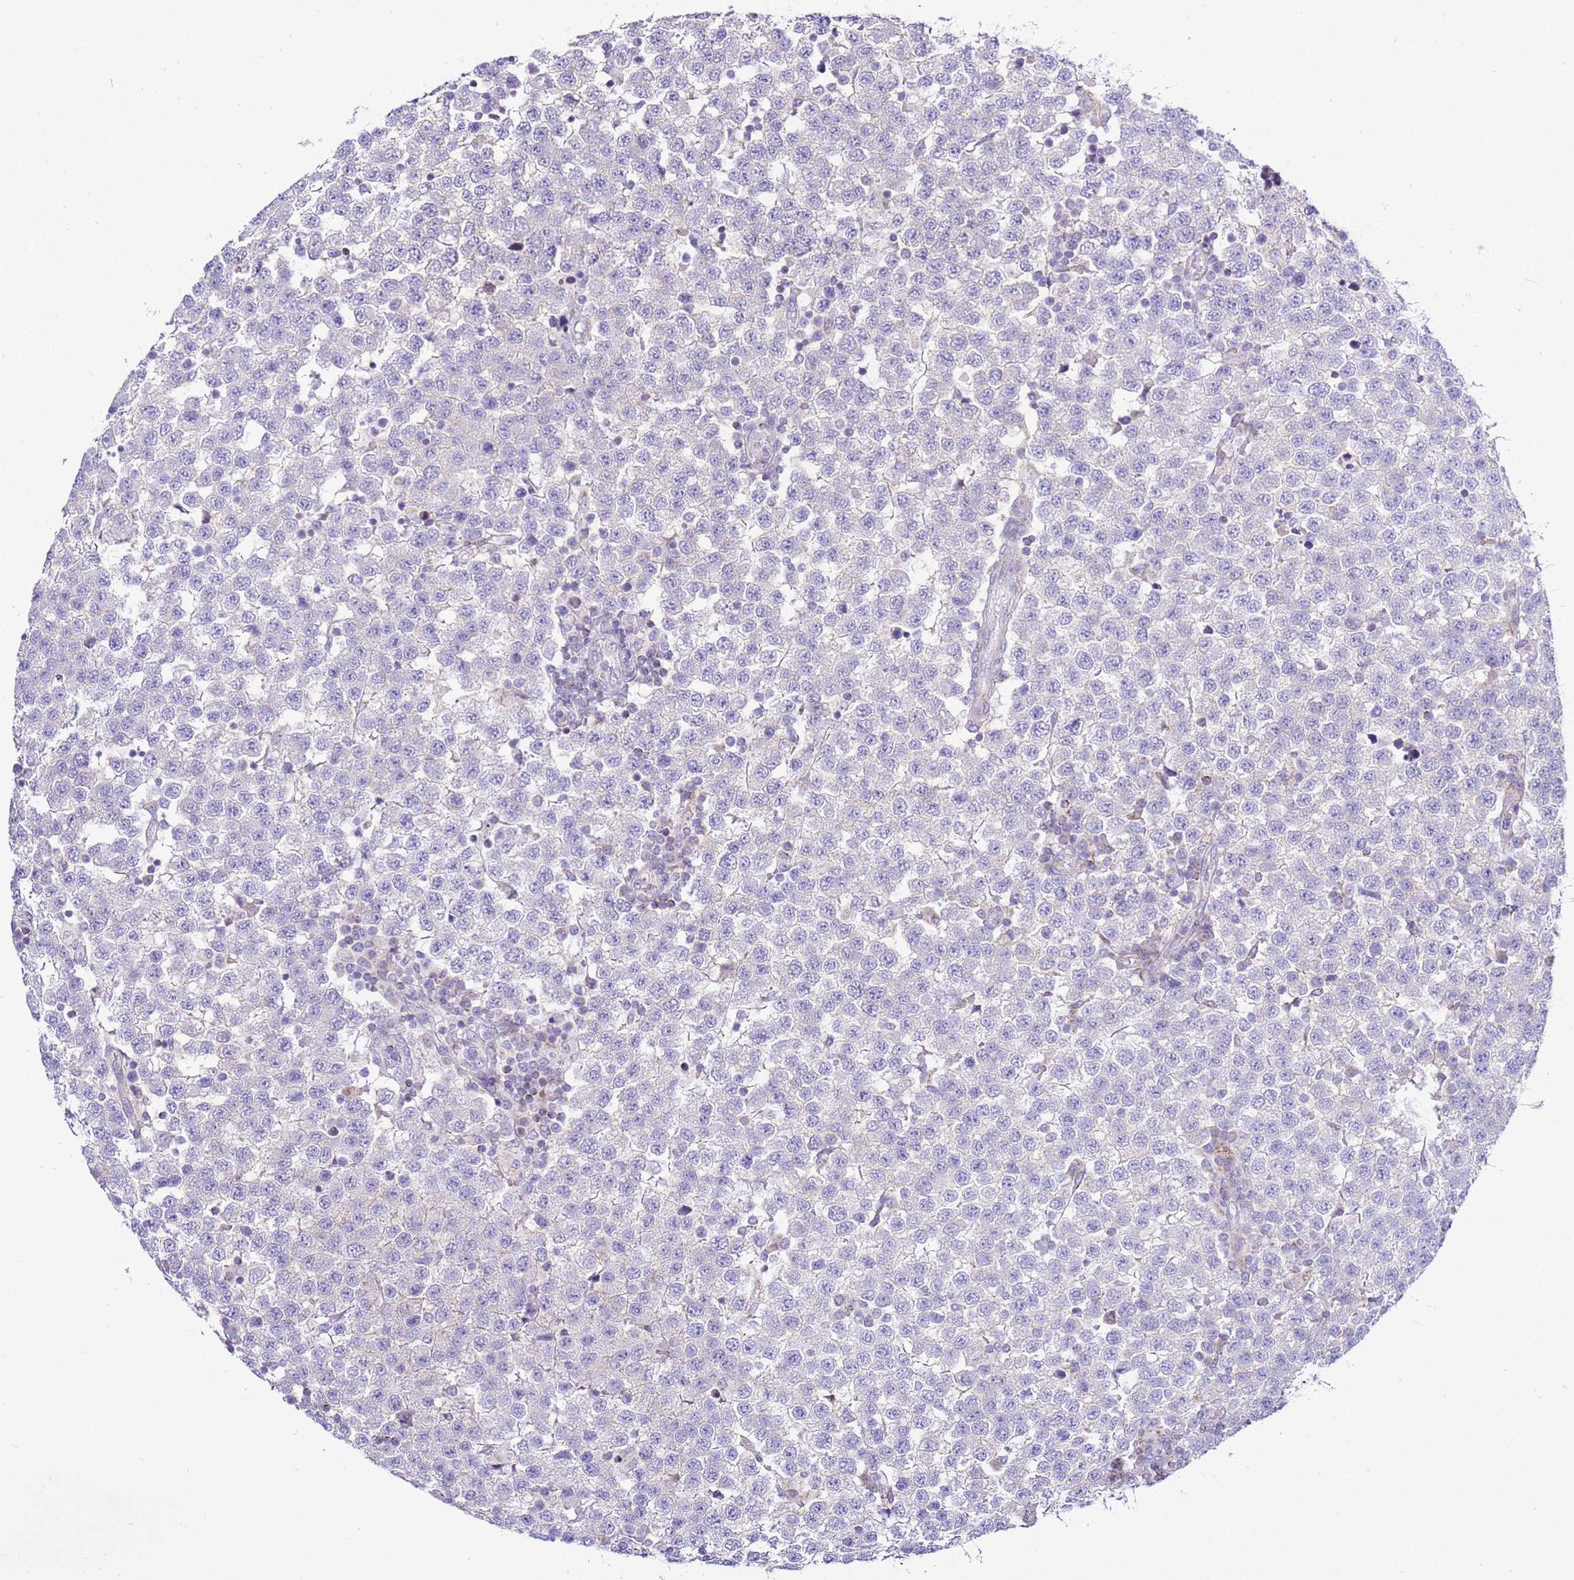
{"staining": {"intensity": "negative", "quantity": "none", "location": "none"}, "tissue": "testis cancer", "cell_type": "Tumor cells", "image_type": "cancer", "snomed": [{"axis": "morphology", "description": "Seminoma, NOS"}, {"axis": "topography", "description": "Testis"}], "caption": "There is no significant positivity in tumor cells of testis cancer.", "gene": "IGF1R", "patient": {"sex": "male", "age": 34}}